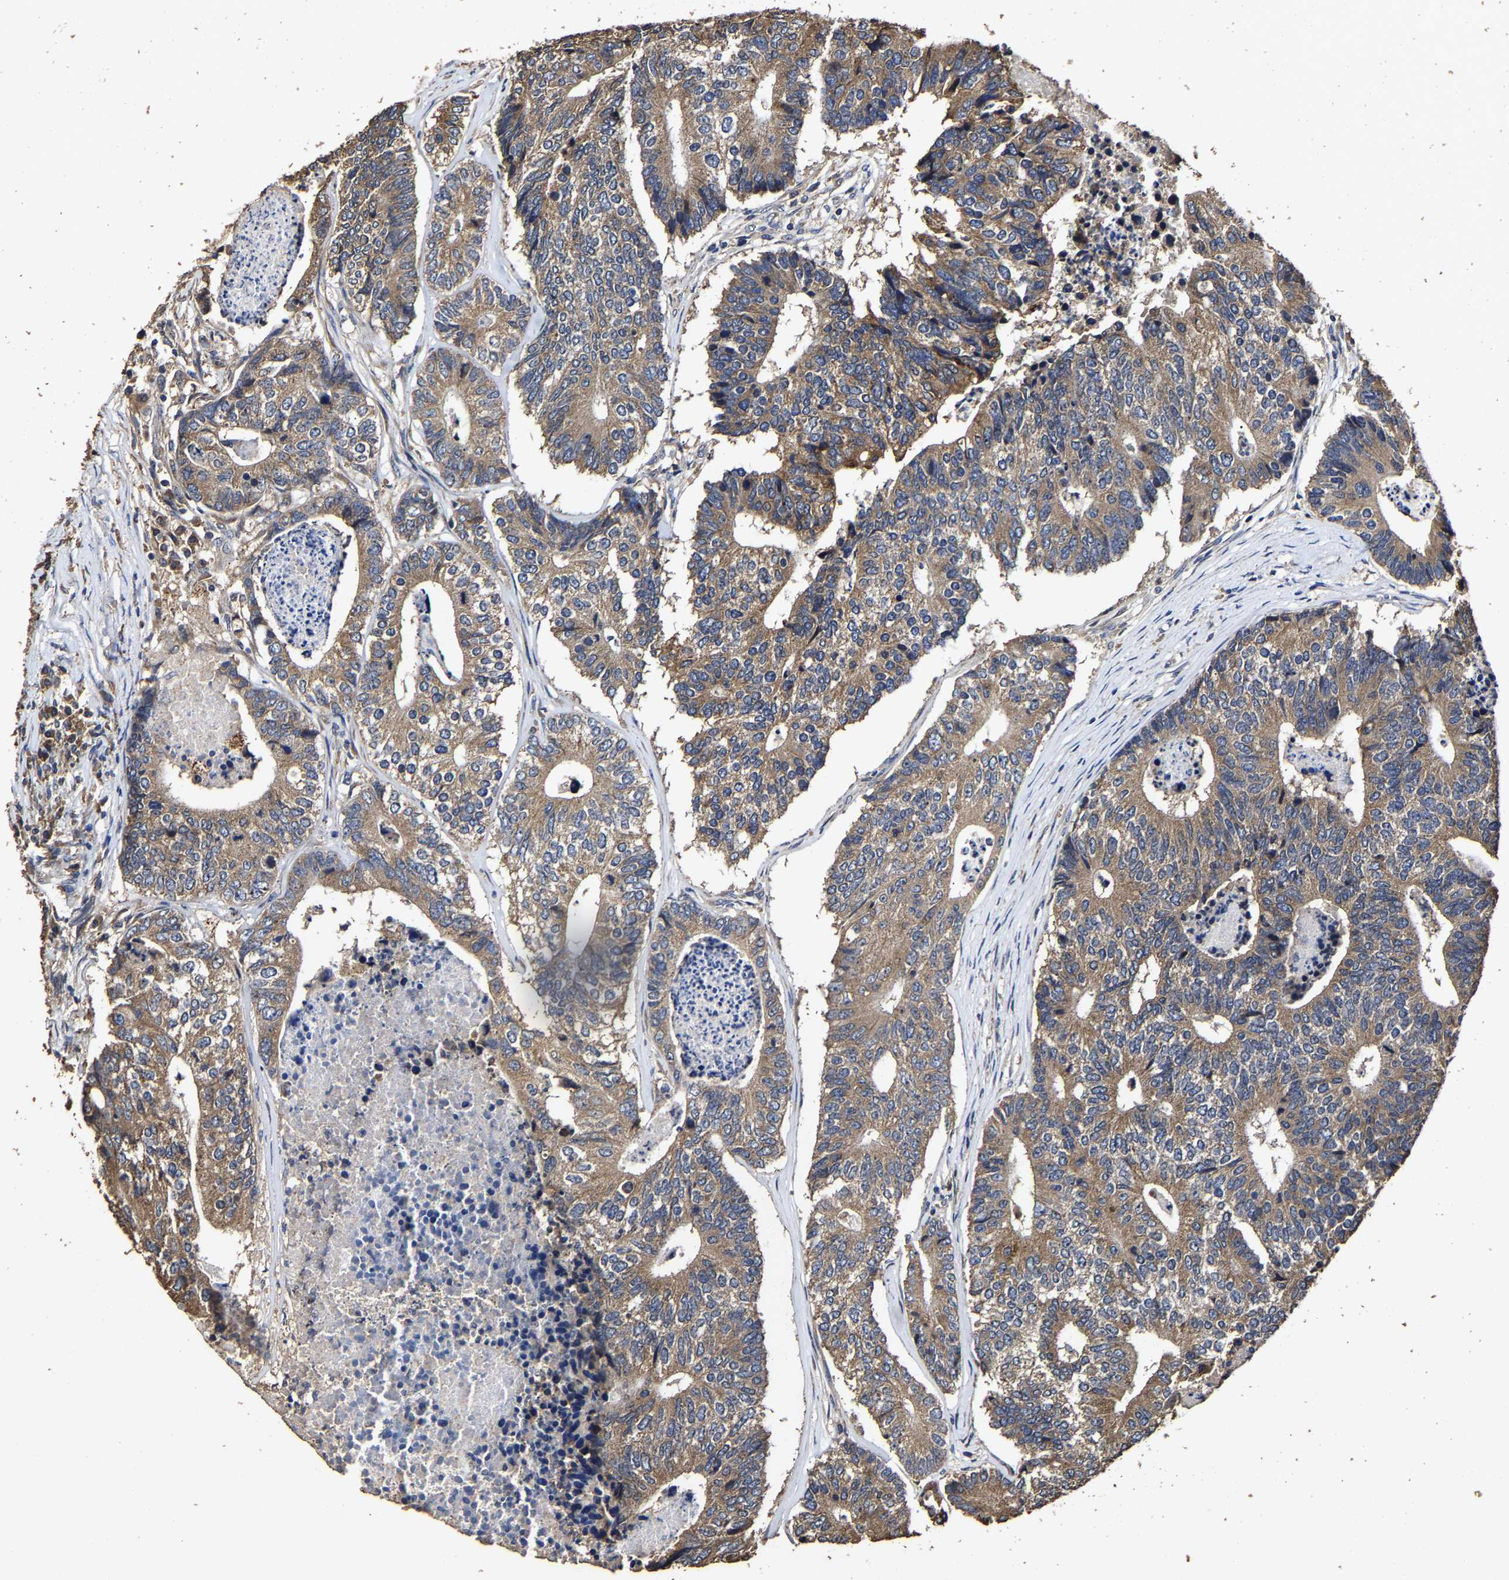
{"staining": {"intensity": "moderate", "quantity": ">75%", "location": "cytoplasmic/membranous"}, "tissue": "colorectal cancer", "cell_type": "Tumor cells", "image_type": "cancer", "snomed": [{"axis": "morphology", "description": "Adenocarcinoma, NOS"}, {"axis": "topography", "description": "Colon"}], "caption": "Protein staining of colorectal cancer (adenocarcinoma) tissue reveals moderate cytoplasmic/membranous expression in about >75% of tumor cells.", "gene": "PPM1K", "patient": {"sex": "female", "age": 67}}